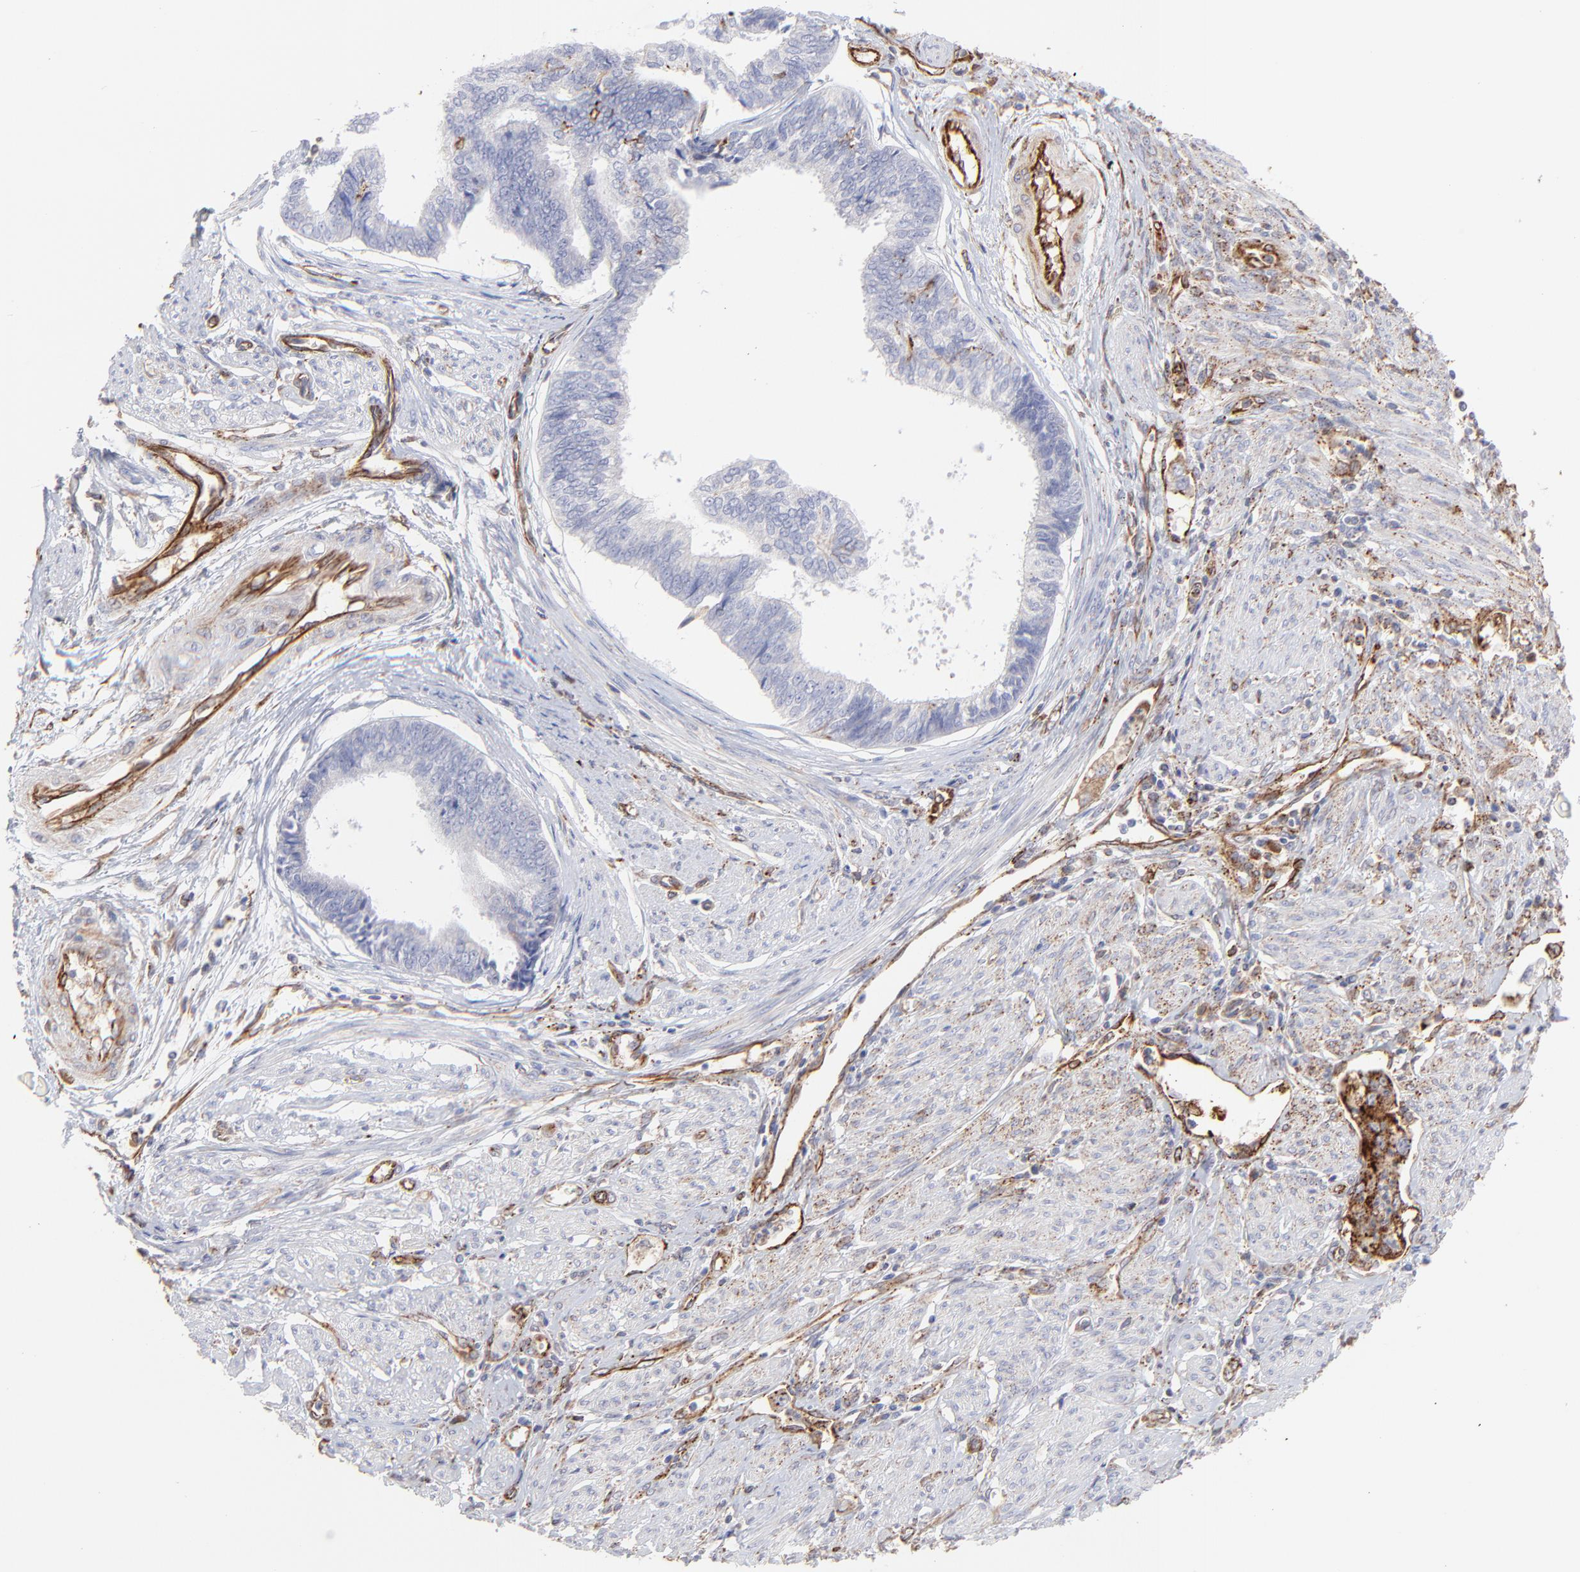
{"staining": {"intensity": "moderate", "quantity": ">75%", "location": "cytoplasmic/membranous"}, "tissue": "endometrial cancer", "cell_type": "Tumor cells", "image_type": "cancer", "snomed": [{"axis": "morphology", "description": "Adenocarcinoma, NOS"}, {"axis": "topography", "description": "Endometrium"}], "caption": "Adenocarcinoma (endometrial) stained with DAB (3,3'-diaminobenzidine) immunohistochemistry demonstrates medium levels of moderate cytoplasmic/membranous positivity in about >75% of tumor cells. (Brightfield microscopy of DAB IHC at high magnification).", "gene": "COX8C", "patient": {"sex": "female", "age": 75}}